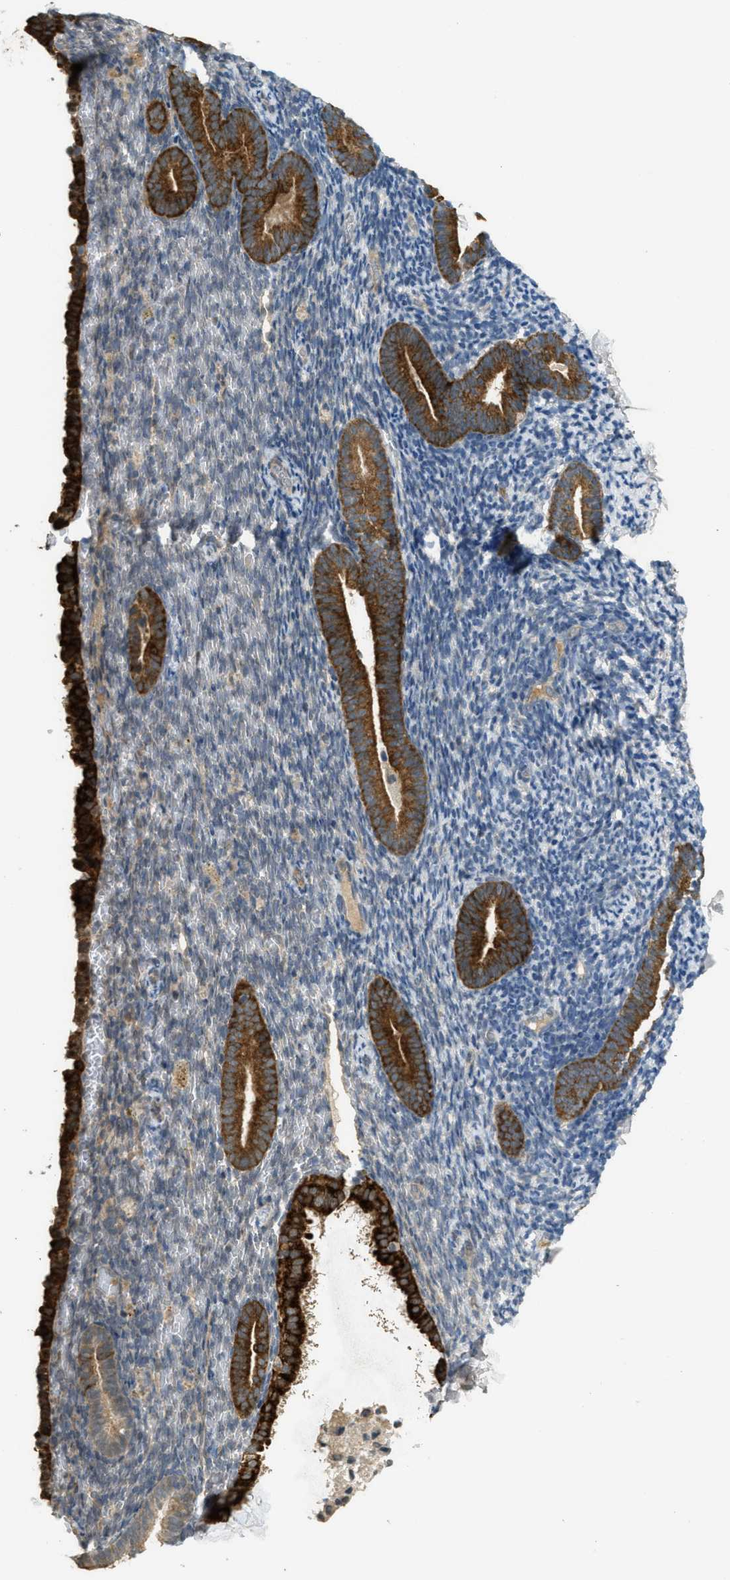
{"staining": {"intensity": "weak", "quantity": "<25%", "location": "cytoplasmic/membranous"}, "tissue": "endometrium", "cell_type": "Cells in endometrial stroma", "image_type": "normal", "snomed": [{"axis": "morphology", "description": "Normal tissue, NOS"}, {"axis": "topography", "description": "Endometrium"}], "caption": "High magnification brightfield microscopy of benign endometrium stained with DAB (3,3'-diaminobenzidine) (brown) and counterstained with hematoxylin (blue): cells in endometrial stroma show no significant expression. Brightfield microscopy of IHC stained with DAB (3,3'-diaminobenzidine) (brown) and hematoxylin (blue), captured at high magnification.", "gene": "IGF2BP2", "patient": {"sex": "female", "age": 51}}